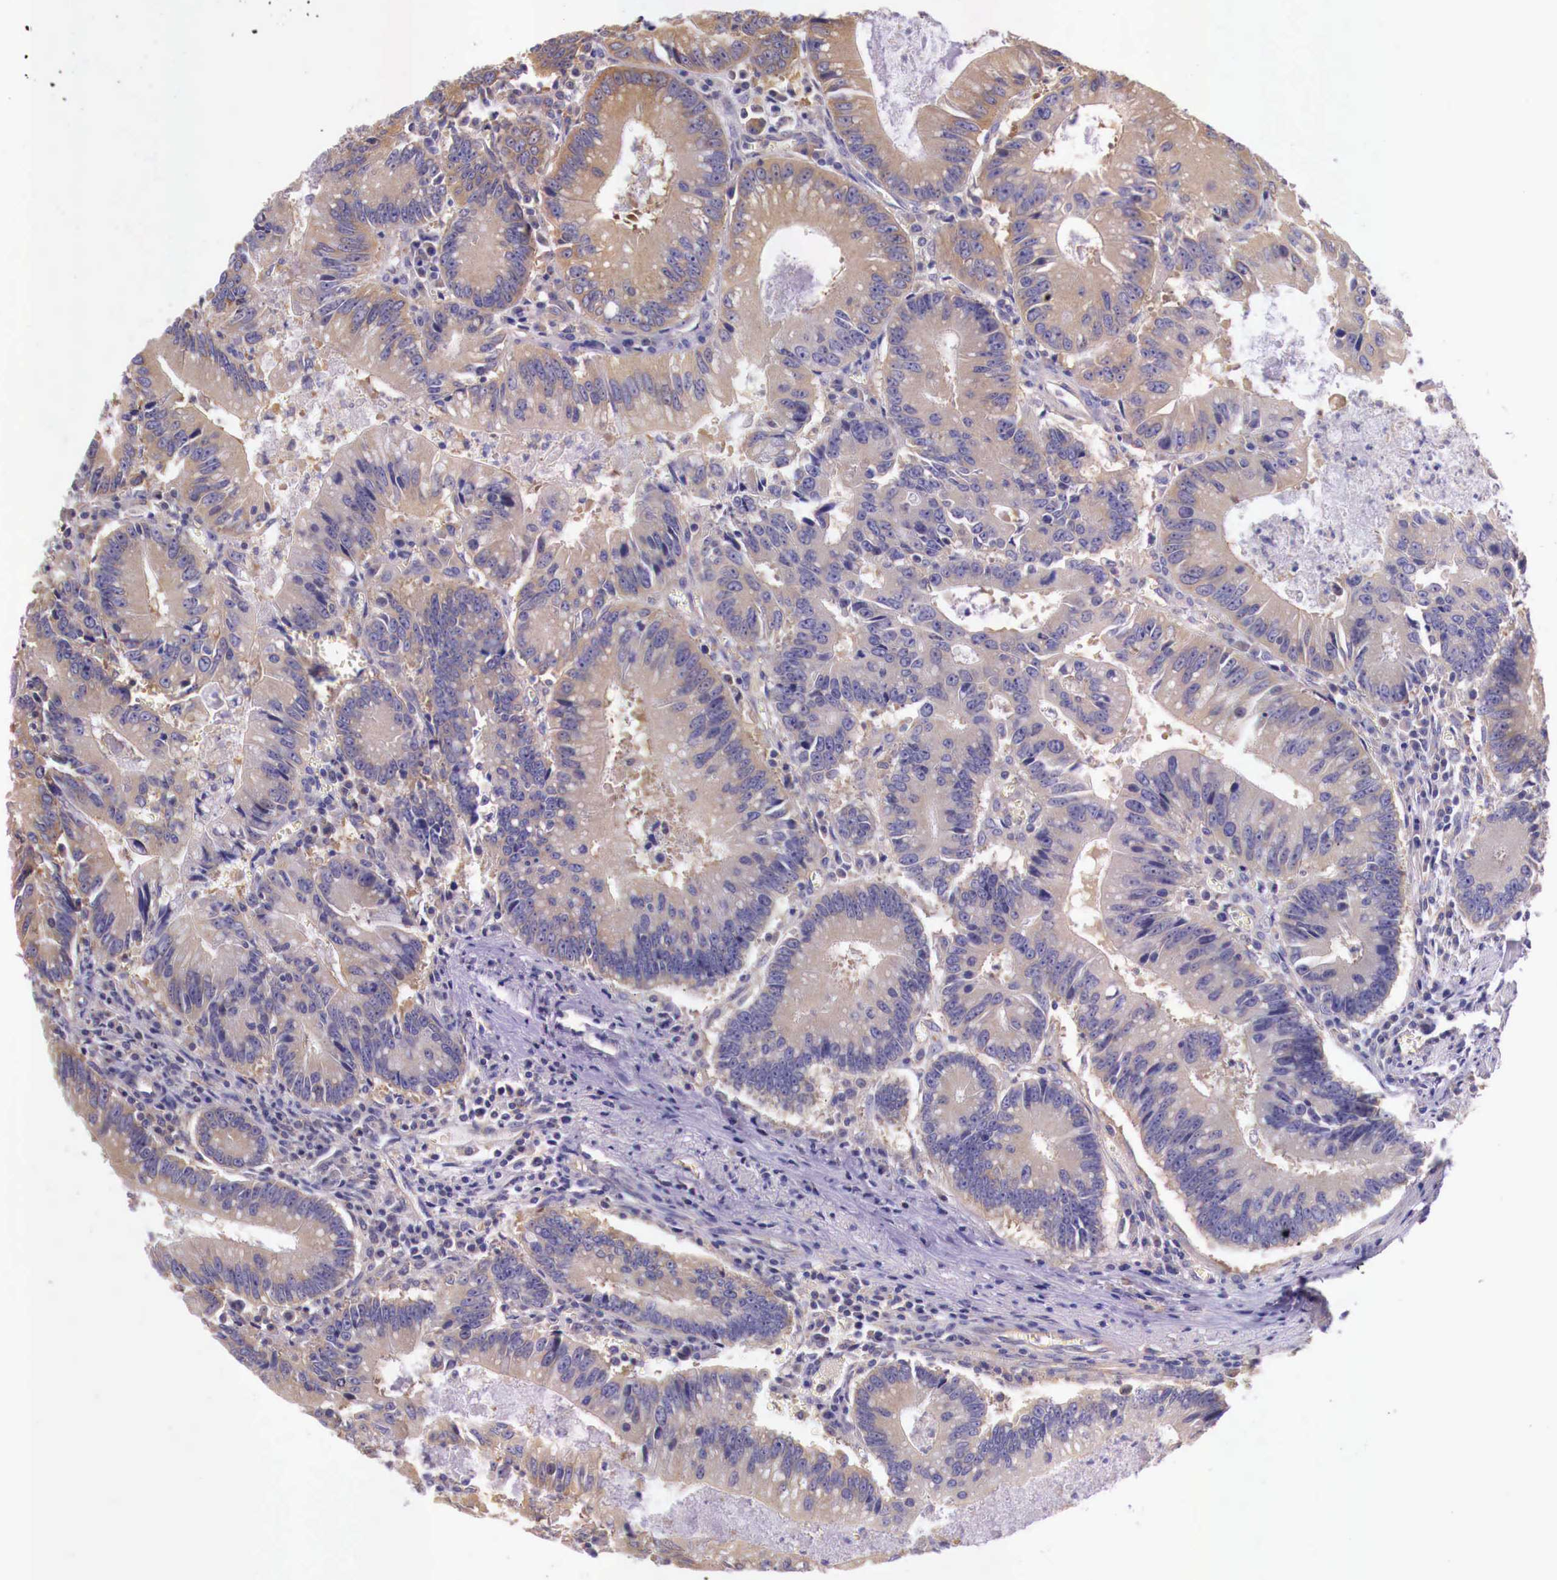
{"staining": {"intensity": "weak", "quantity": ">75%", "location": "cytoplasmic/membranous"}, "tissue": "colorectal cancer", "cell_type": "Tumor cells", "image_type": "cancer", "snomed": [{"axis": "morphology", "description": "Adenocarcinoma, NOS"}, {"axis": "topography", "description": "Rectum"}], "caption": "Immunohistochemical staining of human adenocarcinoma (colorectal) reveals low levels of weak cytoplasmic/membranous positivity in about >75% of tumor cells. (DAB IHC, brown staining for protein, blue staining for nuclei).", "gene": "GRIPAP1", "patient": {"sex": "female", "age": 81}}